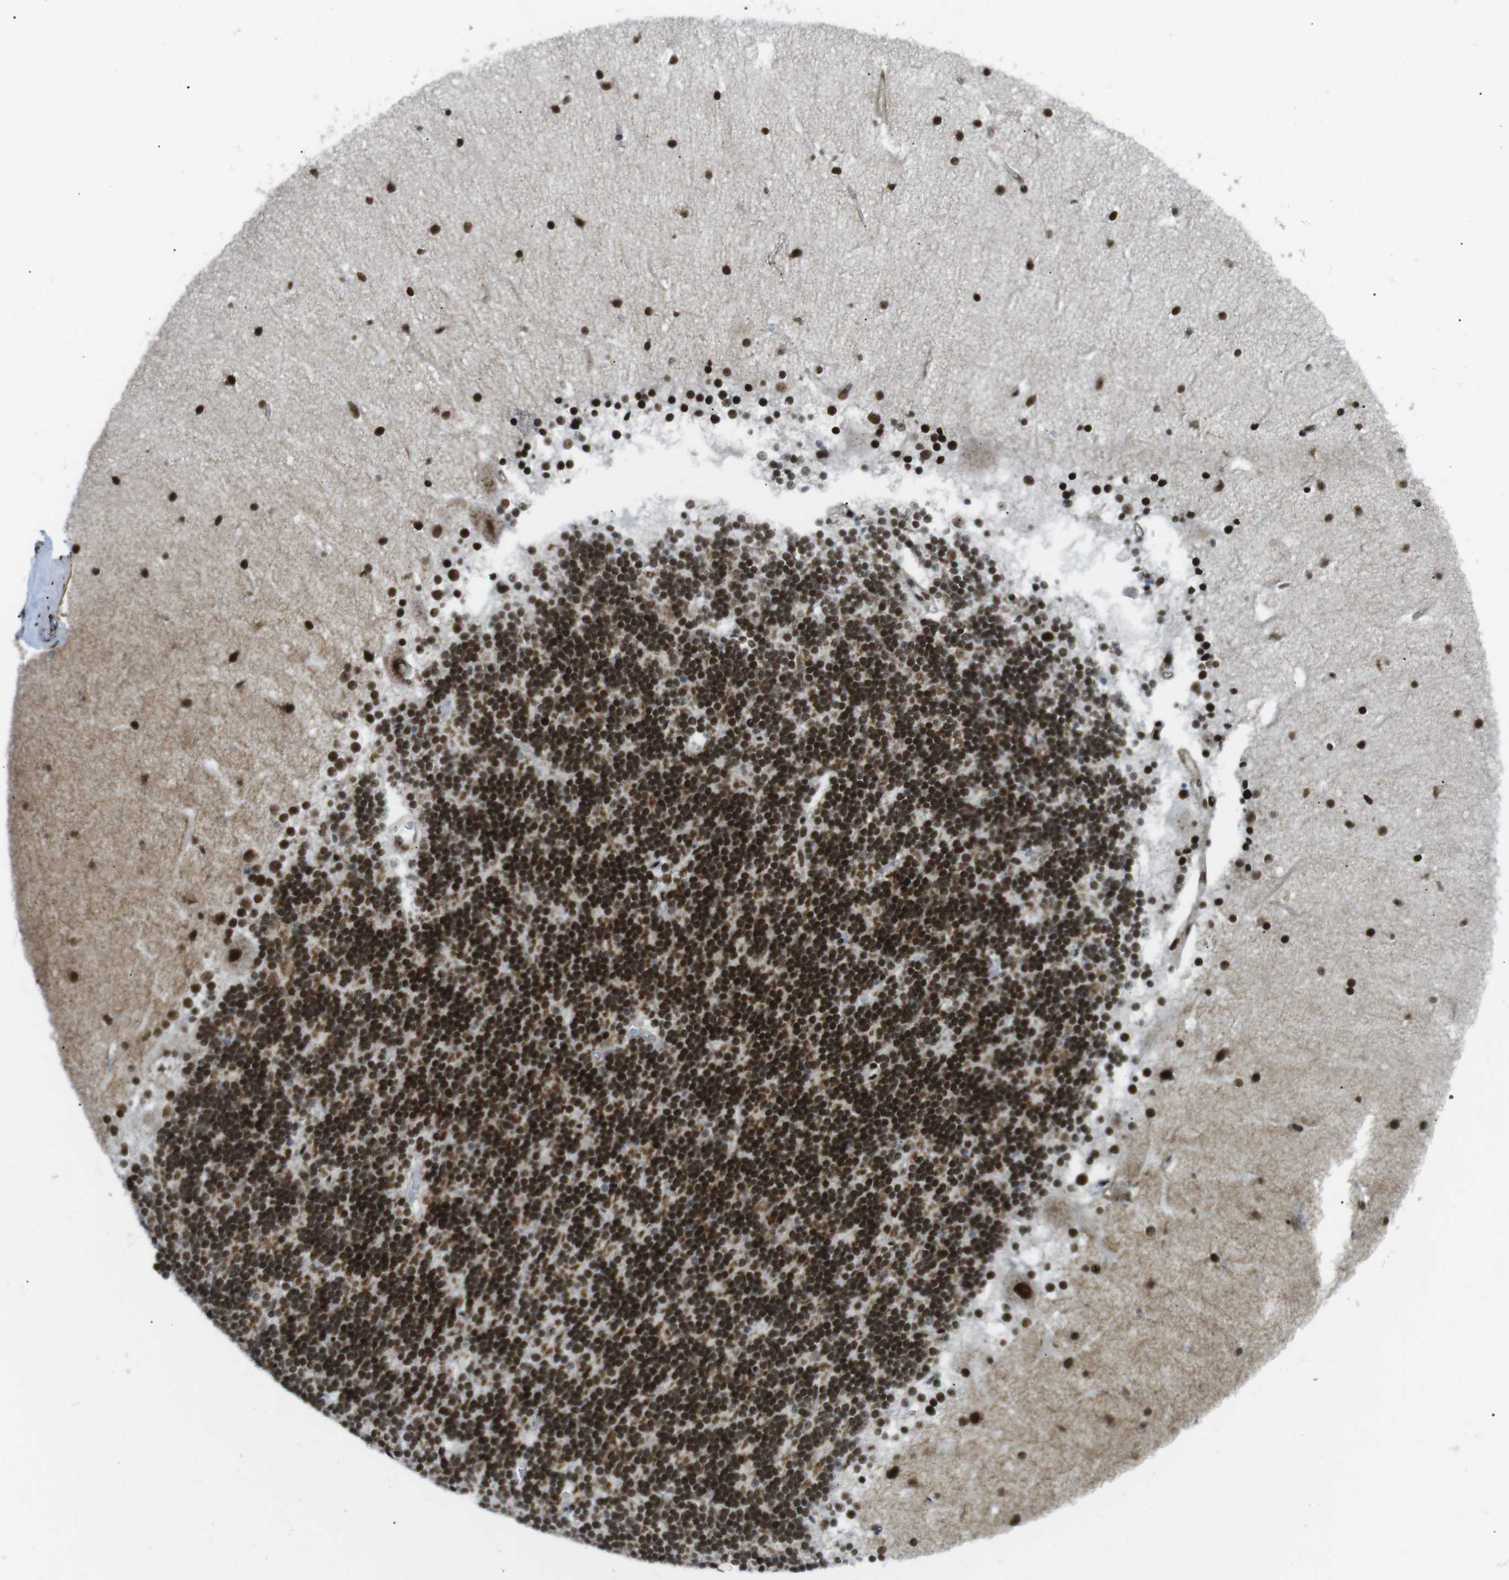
{"staining": {"intensity": "strong", "quantity": ">75%", "location": "nuclear"}, "tissue": "cerebellum", "cell_type": "Cells in granular layer", "image_type": "normal", "snomed": [{"axis": "morphology", "description": "Normal tissue, NOS"}, {"axis": "topography", "description": "Cerebellum"}], "caption": "Immunohistochemistry (DAB) staining of benign human cerebellum displays strong nuclear protein expression in approximately >75% of cells in granular layer. (Brightfield microscopy of DAB IHC at high magnification).", "gene": "ARID1A", "patient": {"sex": "female", "age": 54}}